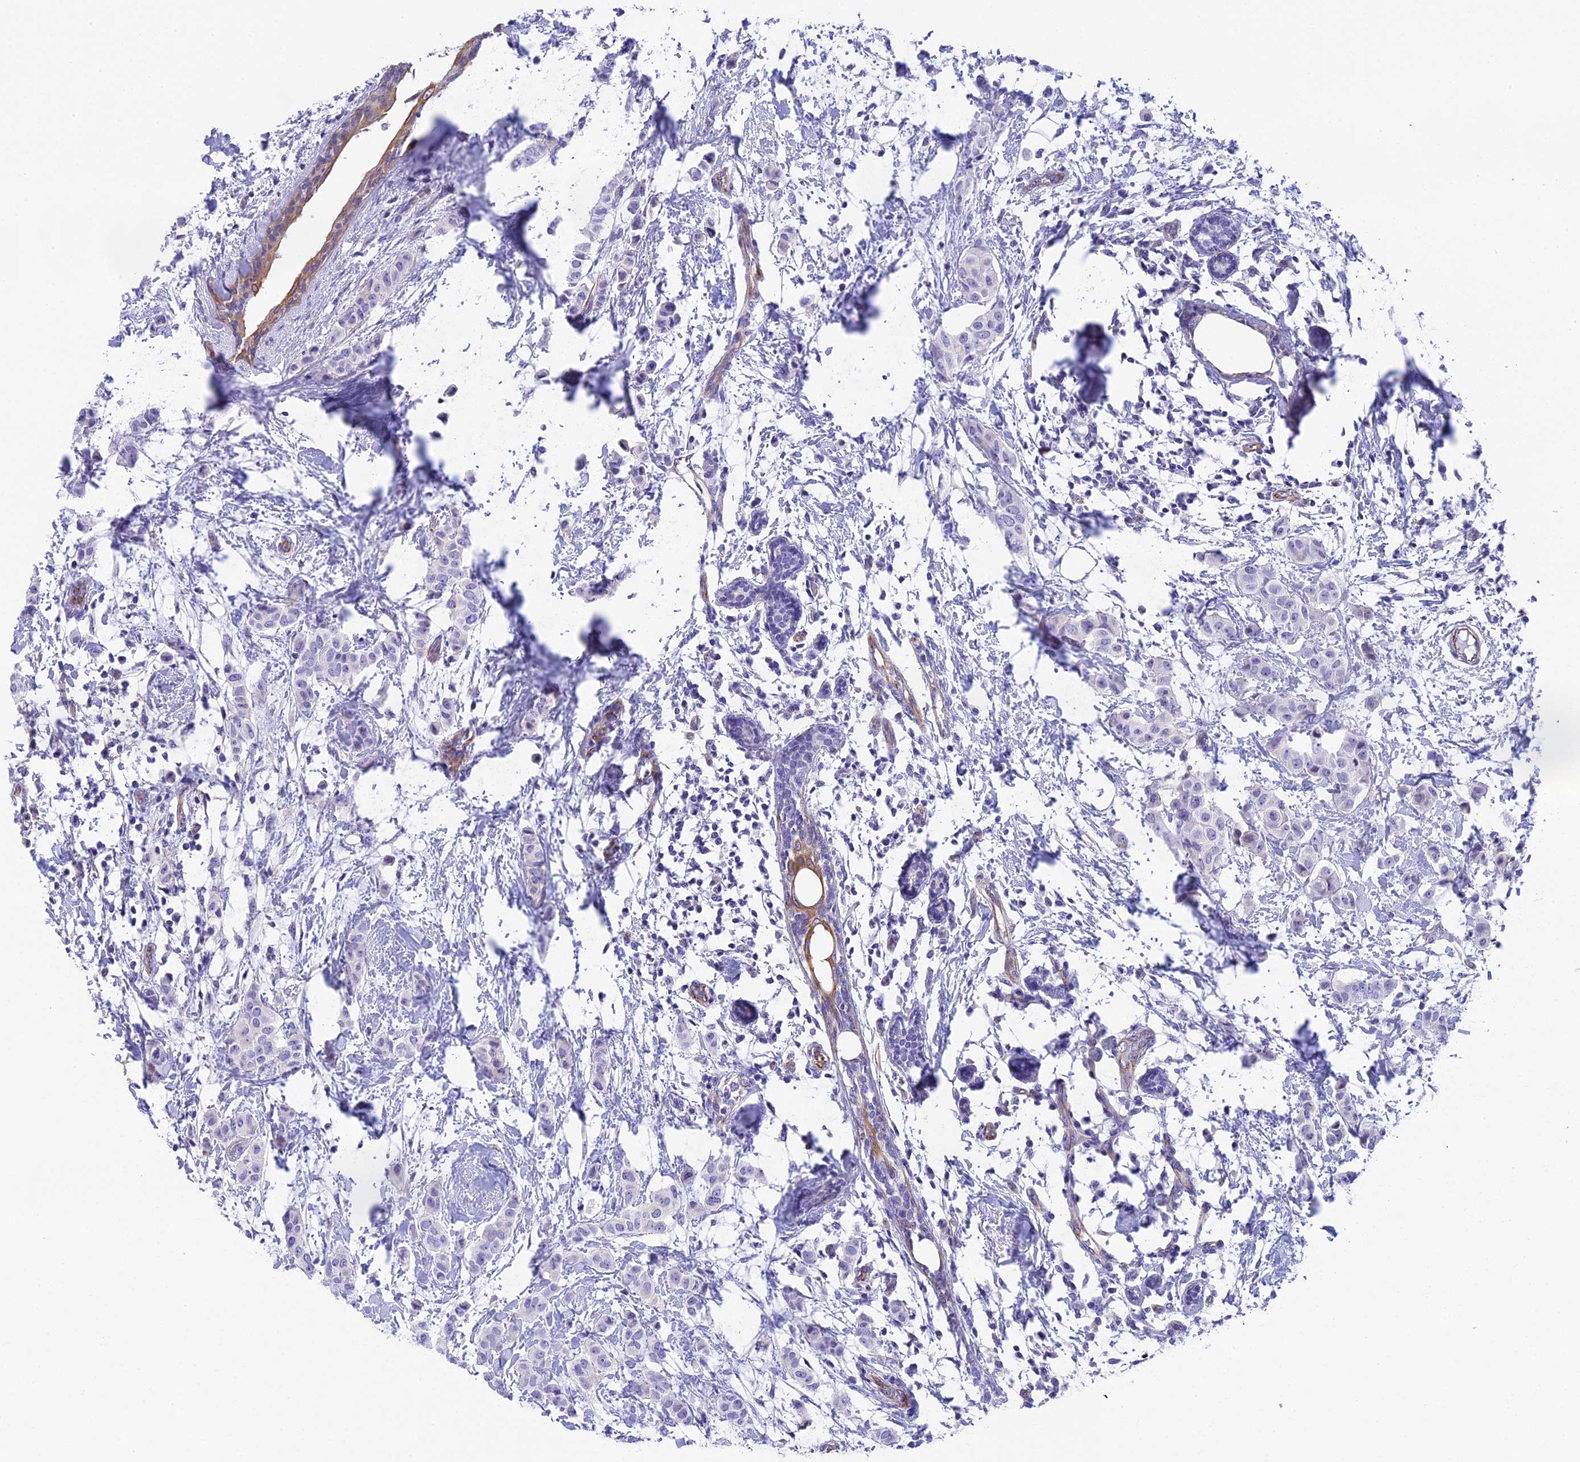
{"staining": {"intensity": "negative", "quantity": "none", "location": "none"}, "tissue": "breast cancer", "cell_type": "Tumor cells", "image_type": "cancer", "snomed": [{"axis": "morphology", "description": "Duct carcinoma"}, {"axis": "topography", "description": "Breast"}], "caption": "Protein analysis of intraductal carcinoma (breast) demonstrates no significant positivity in tumor cells. Nuclei are stained in blue.", "gene": "TACSTD2", "patient": {"sex": "female", "age": 40}}